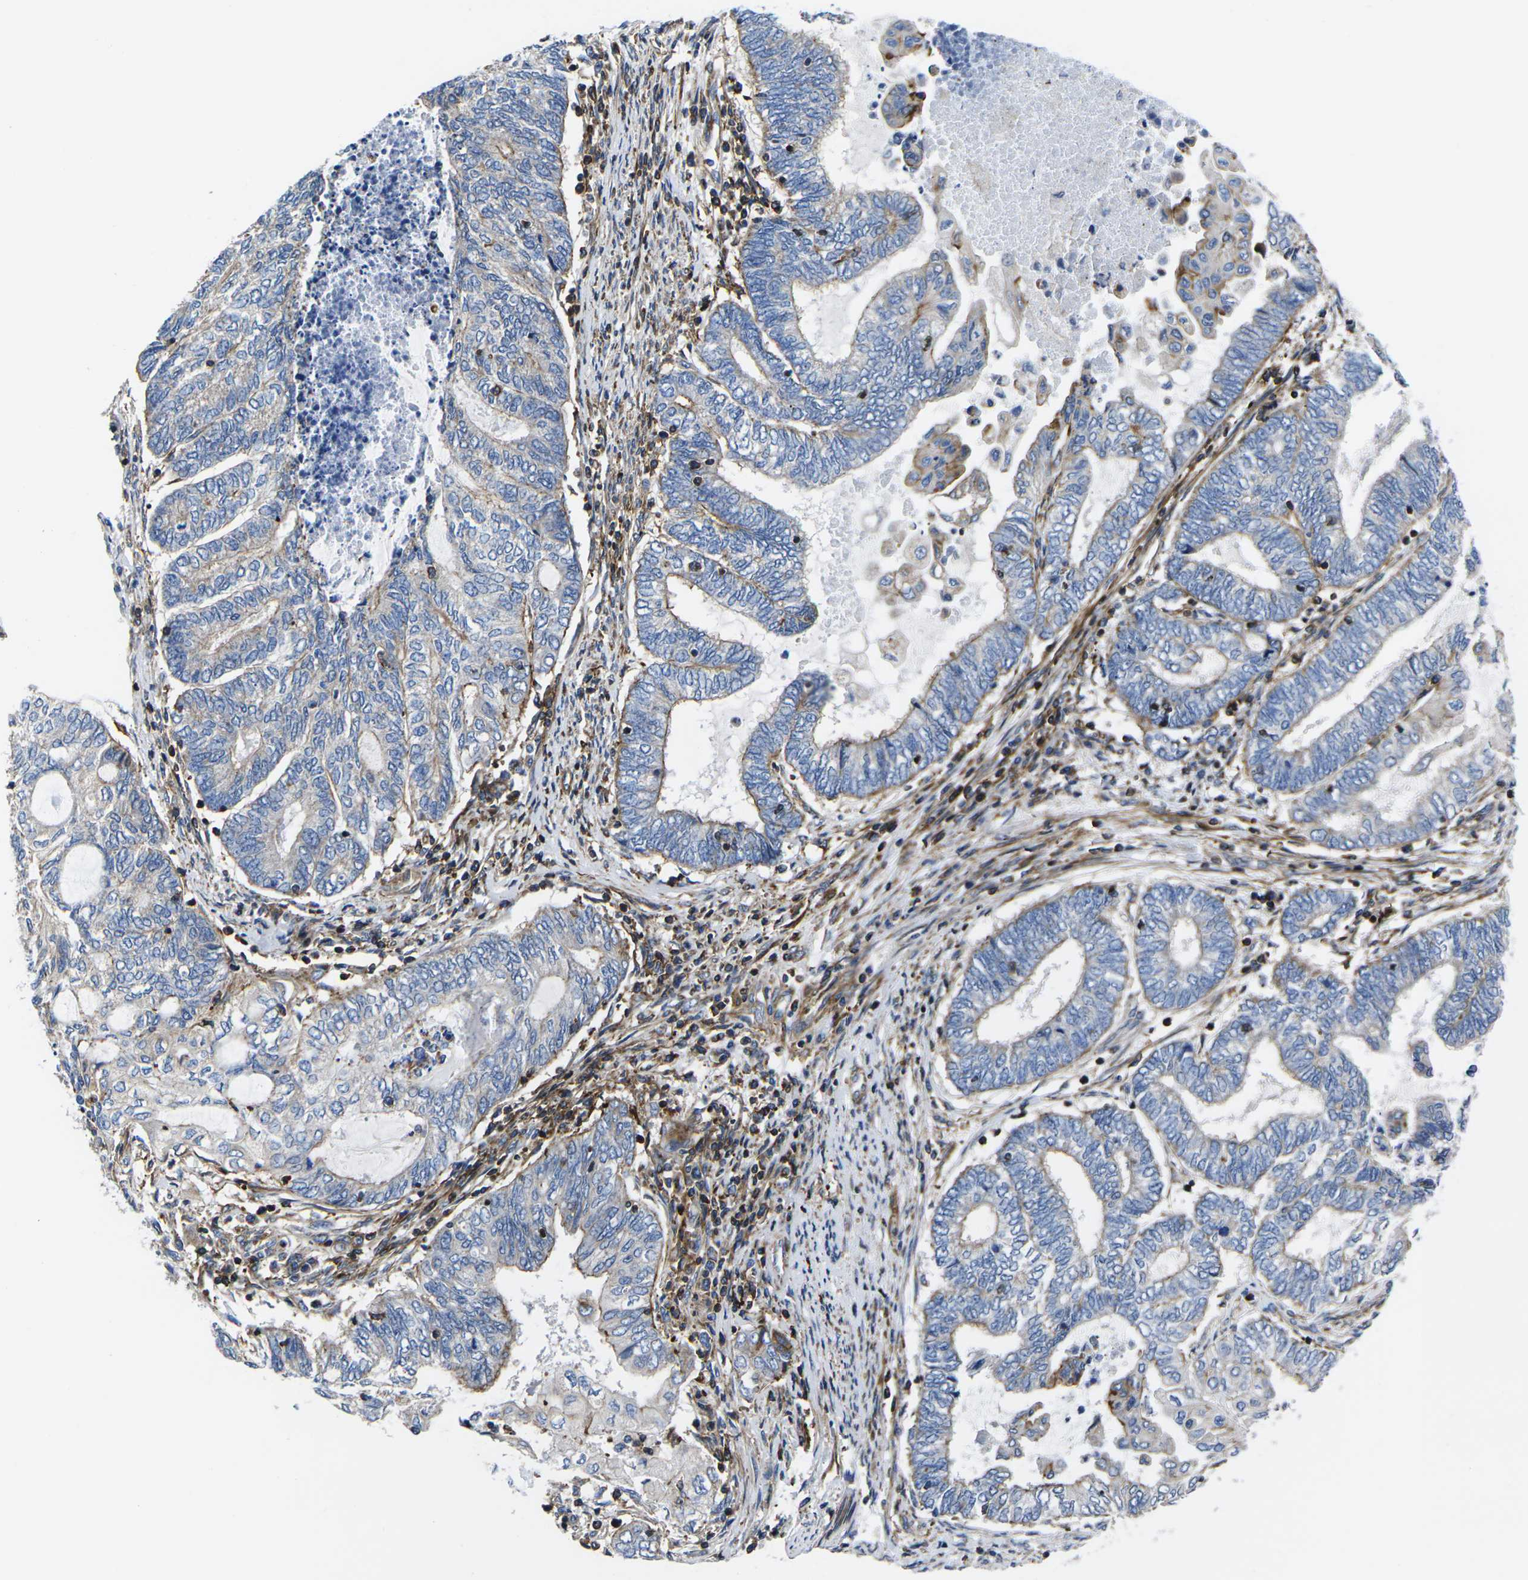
{"staining": {"intensity": "moderate", "quantity": "25%-75%", "location": "cytoplasmic/membranous"}, "tissue": "endometrial cancer", "cell_type": "Tumor cells", "image_type": "cancer", "snomed": [{"axis": "morphology", "description": "Adenocarcinoma, NOS"}, {"axis": "topography", "description": "Uterus"}, {"axis": "topography", "description": "Endometrium"}], "caption": "Tumor cells demonstrate medium levels of moderate cytoplasmic/membranous staining in approximately 25%-75% of cells in endometrial adenocarcinoma. Immunohistochemistry (ihc) stains the protein of interest in brown and the nuclei are stained blue.", "gene": "GPR4", "patient": {"sex": "female", "age": 70}}